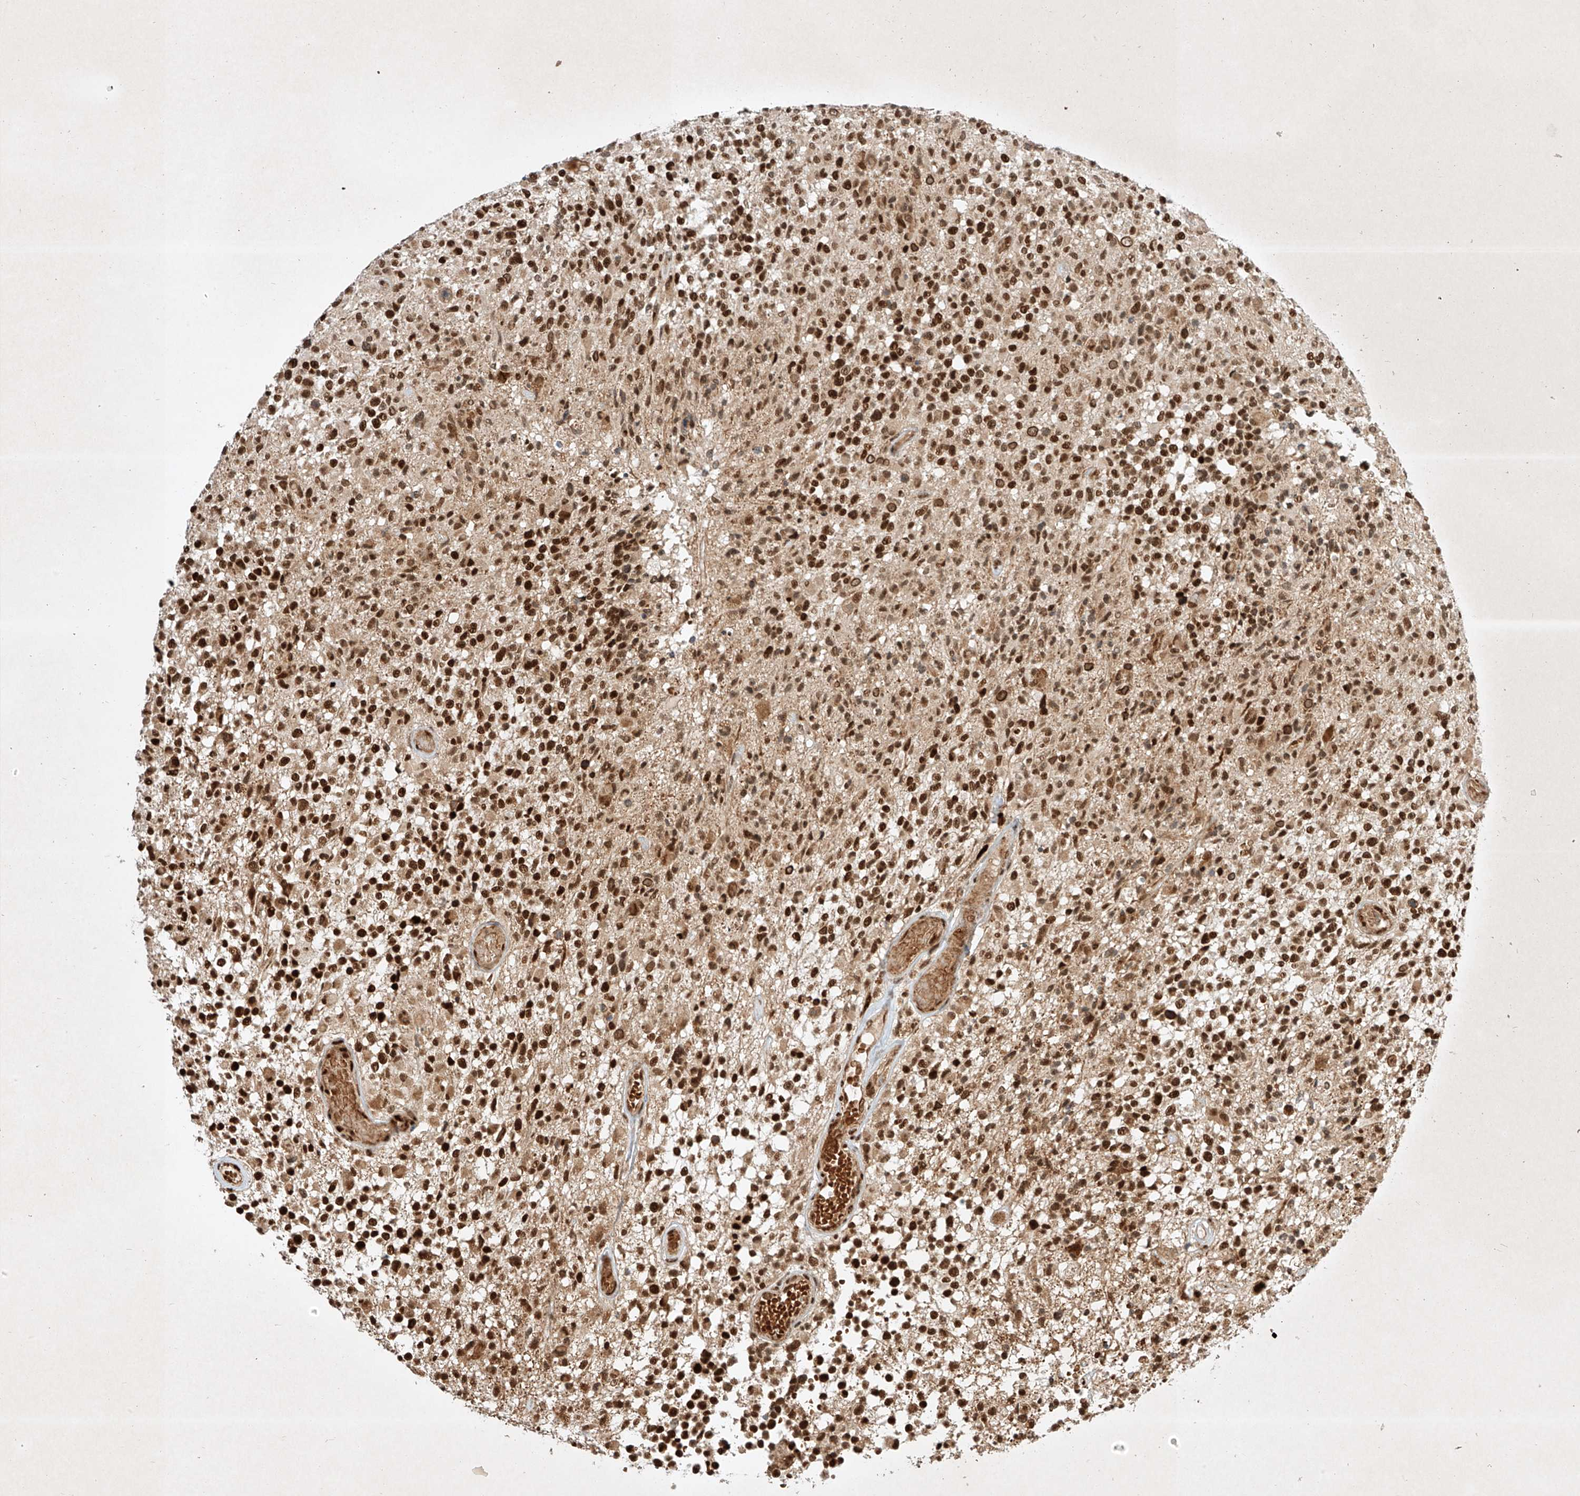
{"staining": {"intensity": "strong", "quantity": ">75%", "location": "nuclear"}, "tissue": "glioma", "cell_type": "Tumor cells", "image_type": "cancer", "snomed": [{"axis": "morphology", "description": "Glioma, malignant, High grade"}, {"axis": "morphology", "description": "Glioblastoma, NOS"}, {"axis": "topography", "description": "Brain"}], "caption": "Immunohistochemistry of human glioblastoma reveals high levels of strong nuclear expression in approximately >75% of tumor cells.", "gene": "EPG5", "patient": {"sex": "male", "age": 60}}